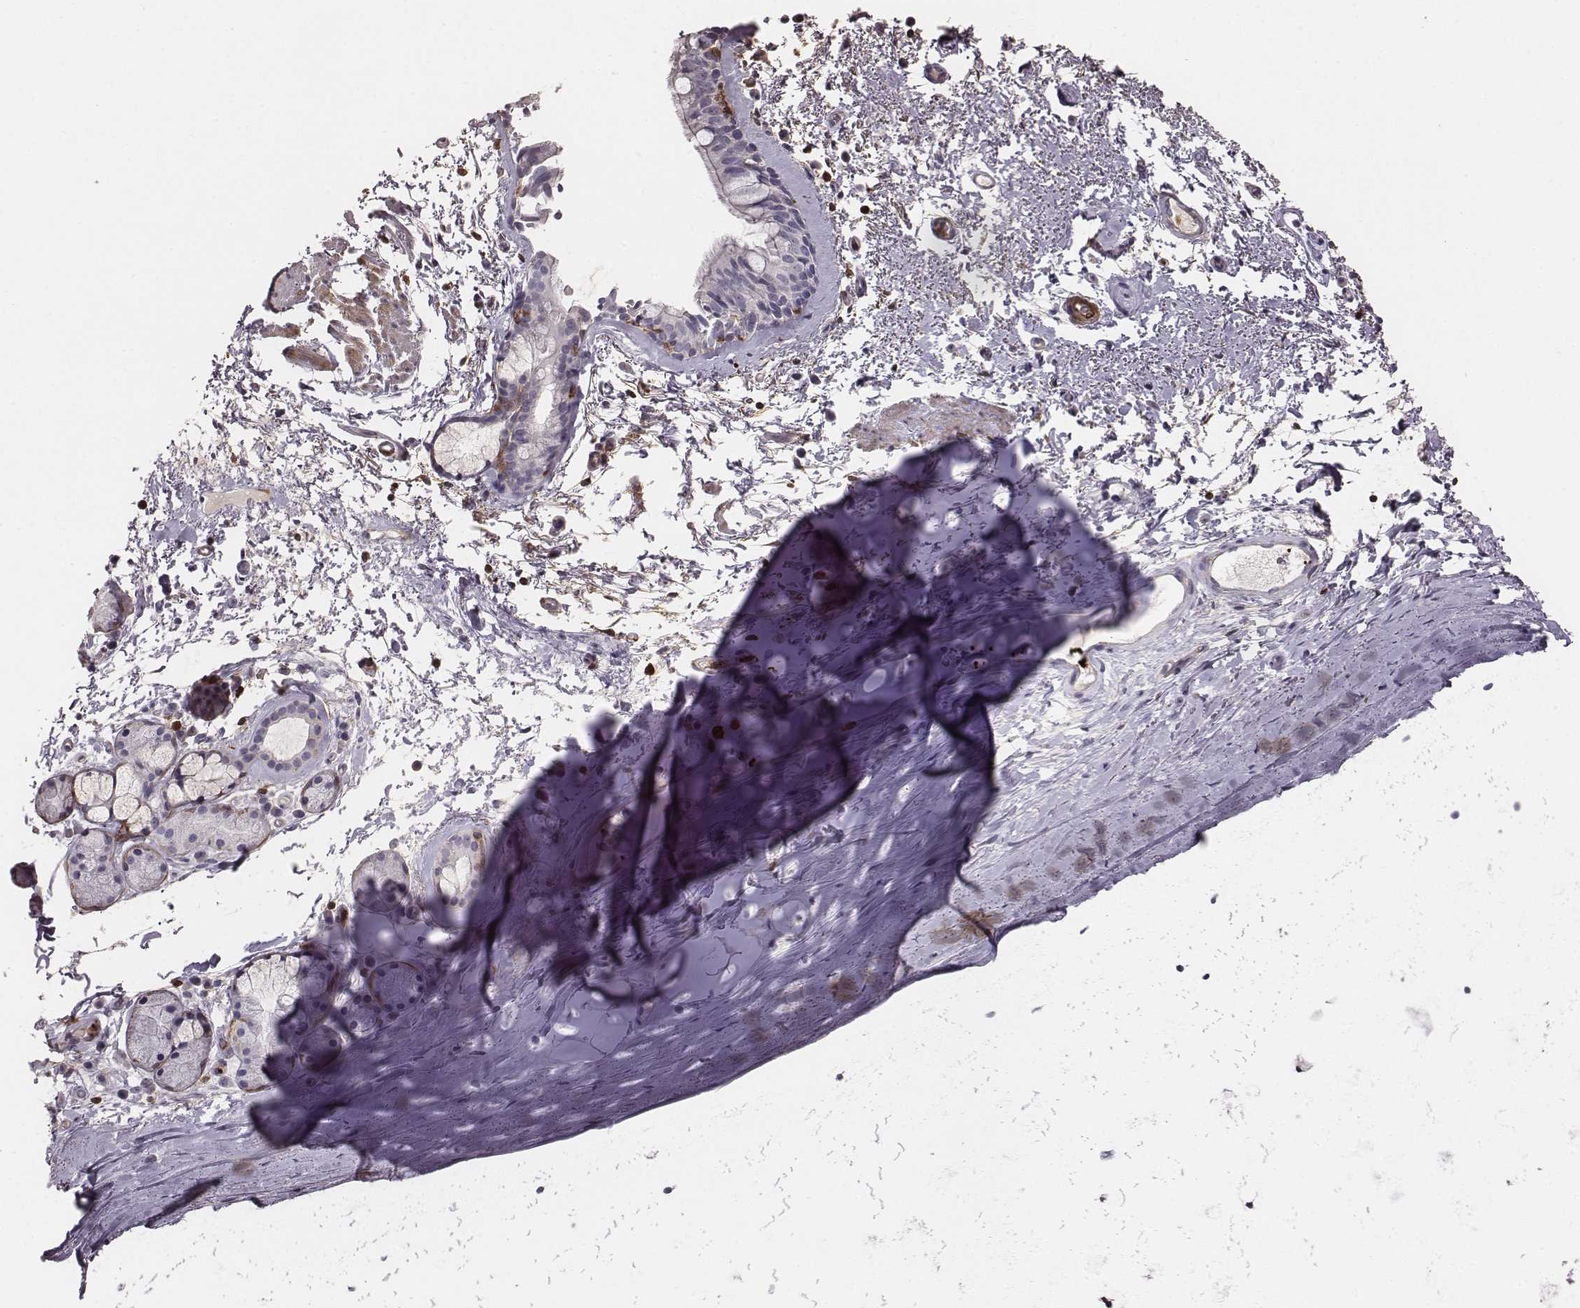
{"staining": {"intensity": "negative", "quantity": "none", "location": "none"}, "tissue": "bronchus", "cell_type": "Respiratory epithelial cells", "image_type": "normal", "snomed": [{"axis": "morphology", "description": "Normal tissue, NOS"}, {"axis": "topography", "description": "Bronchus"}], "caption": "IHC of unremarkable bronchus demonstrates no expression in respiratory epithelial cells.", "gene": "ZYX", "patient": {"sex": "female", "age": 64}}